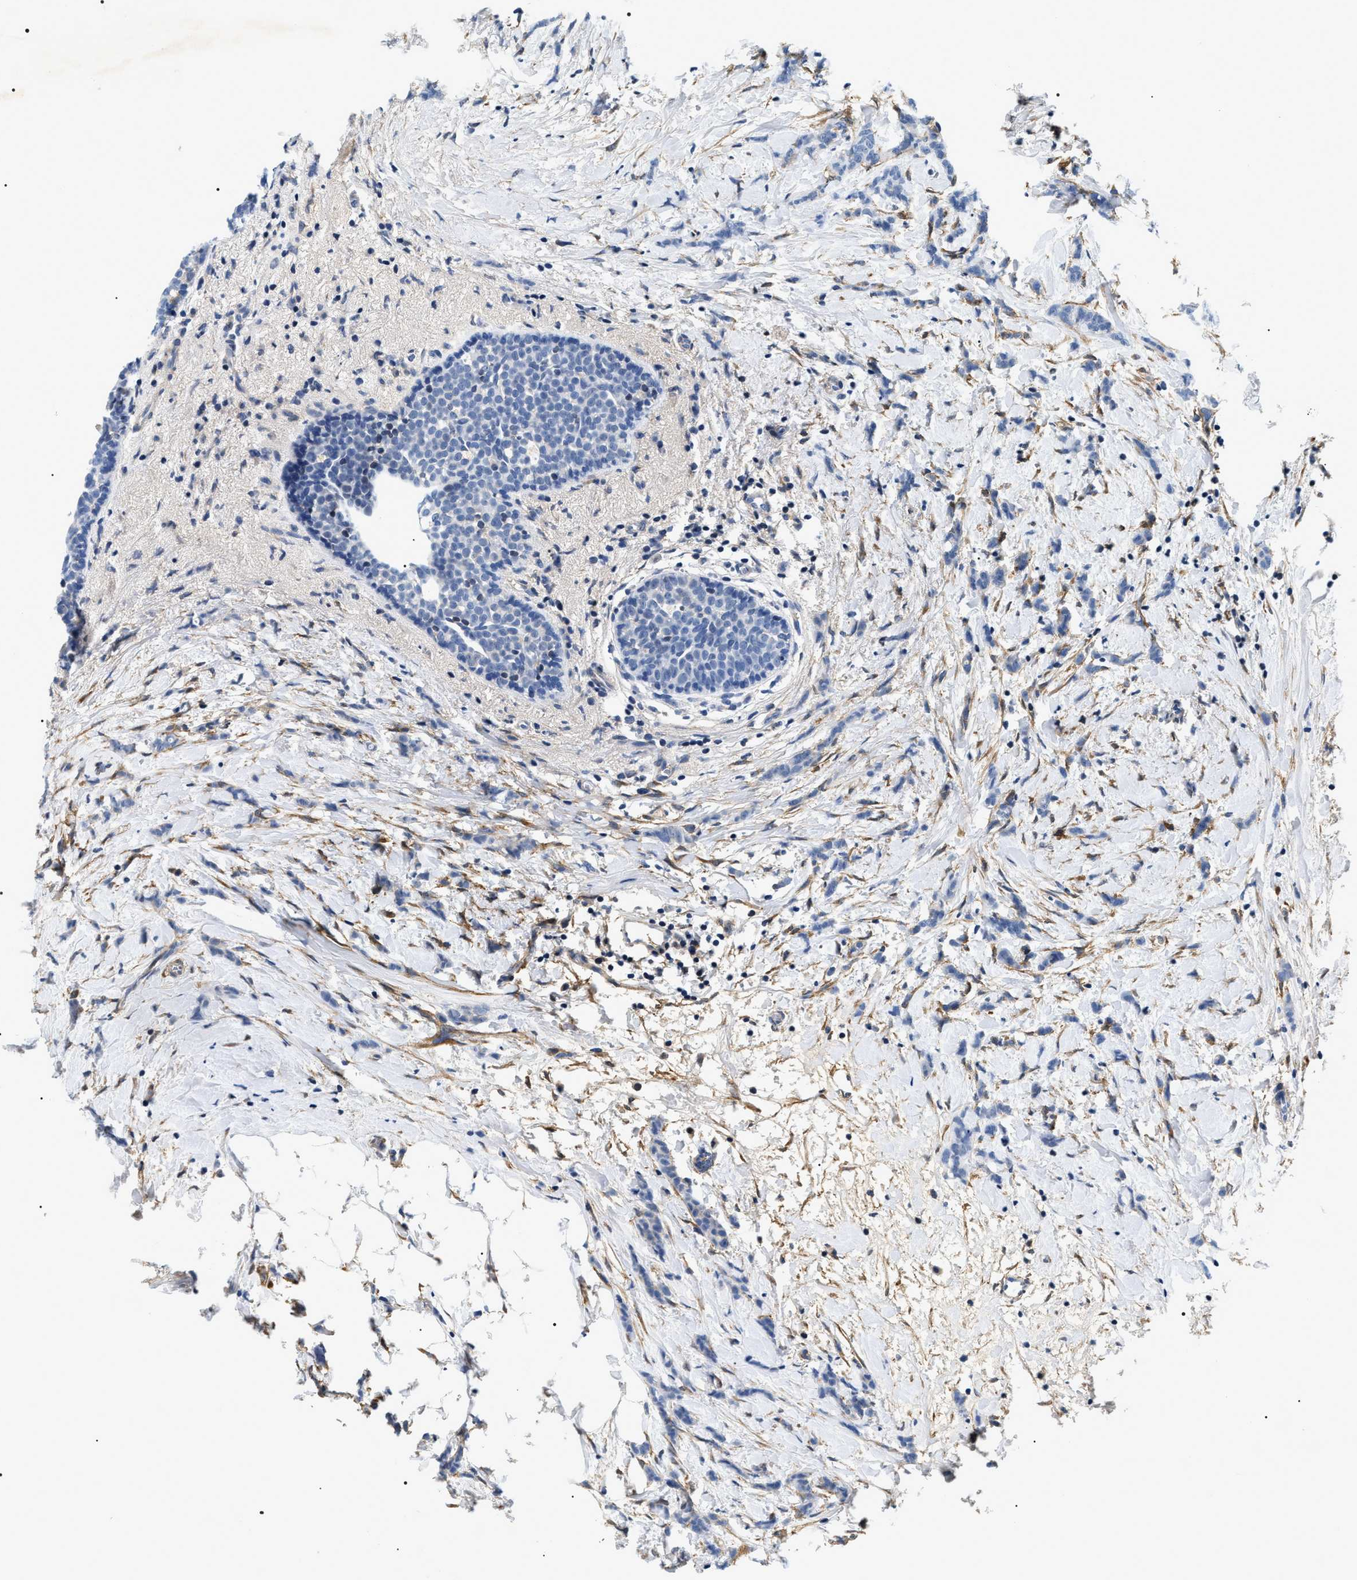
{"staining": {"intensity": "negative", "quantity": "none", "location": "none"}, "tissue": "breast cancer", "cell_type": "Tumor cells", "image_type": "cancer", "snomed": [{"axis": "morphology", "description": "Lobular carcinoma, in situ"}, {"axis": "morphology", "description": "Lobular carcinoma"}, {"axis": "topography", "description": "Breast"}], "caption": "This is a image of IHC staining of breast cancer (lobular carcinoma), which shows no positivity in tumor cells. (DAB (3,3'-diaminobenzidine) IHC, high magnification).", "gene": "BAG2", "patient": {"sex": "female", "age": 41}}